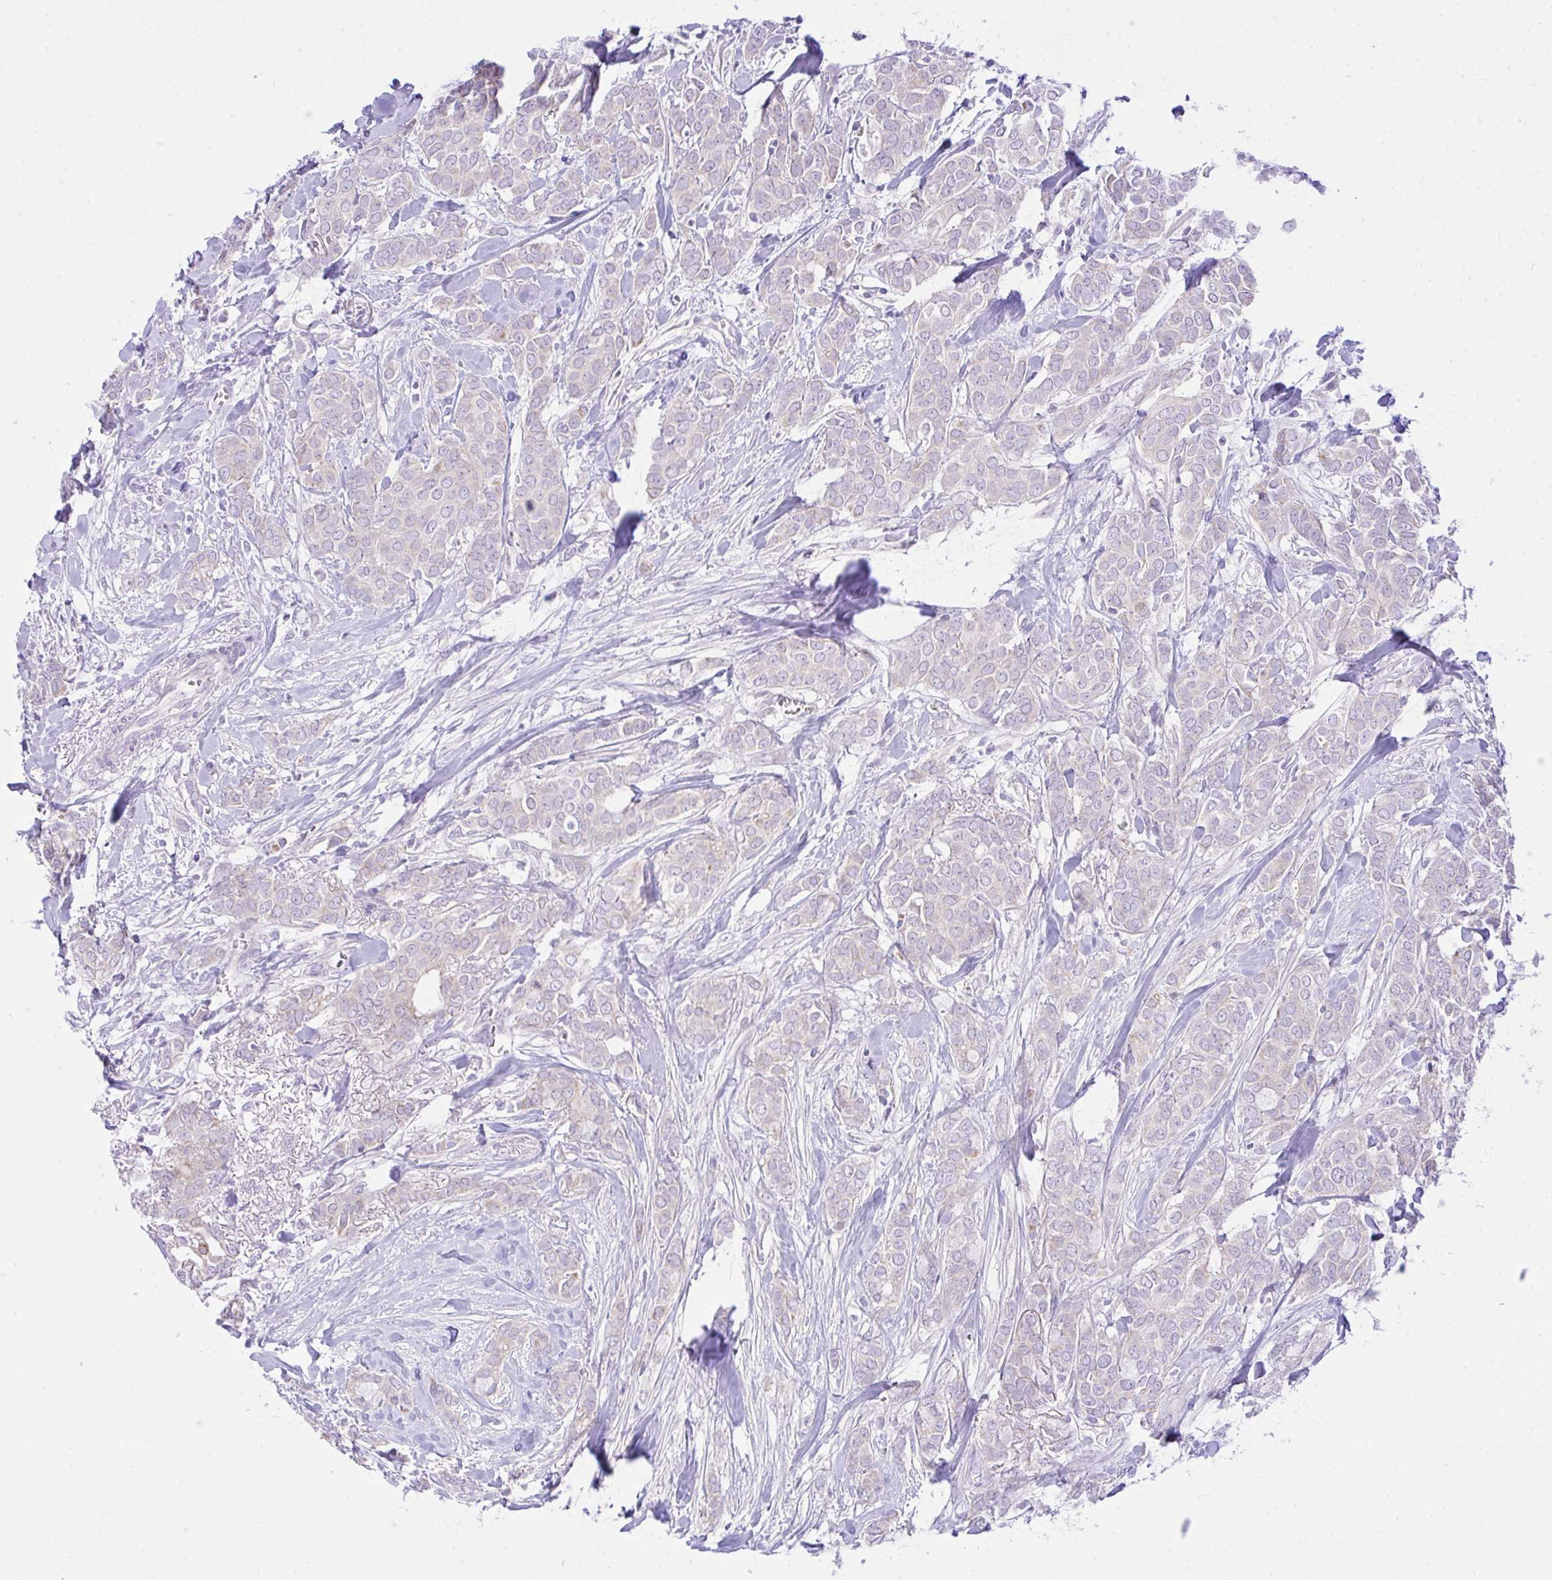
{"staining": {"intensity": "weak", "quantity": "<25%", "location": "cytoplasmic/membranous"}, "tissue": "breast cancer", "cell_type": "Tumor cells", "image_type": "cancer", "snomed": [{"axis": "morphology", "description": "Duct carcinoma"}, {"axis": "topography", "description": "Breast"}], "caption": "There is no significant staining in tumor cells of breast cancer.", "gene": "ZNF101", "patient": {"sex": "female", "age": 84}}